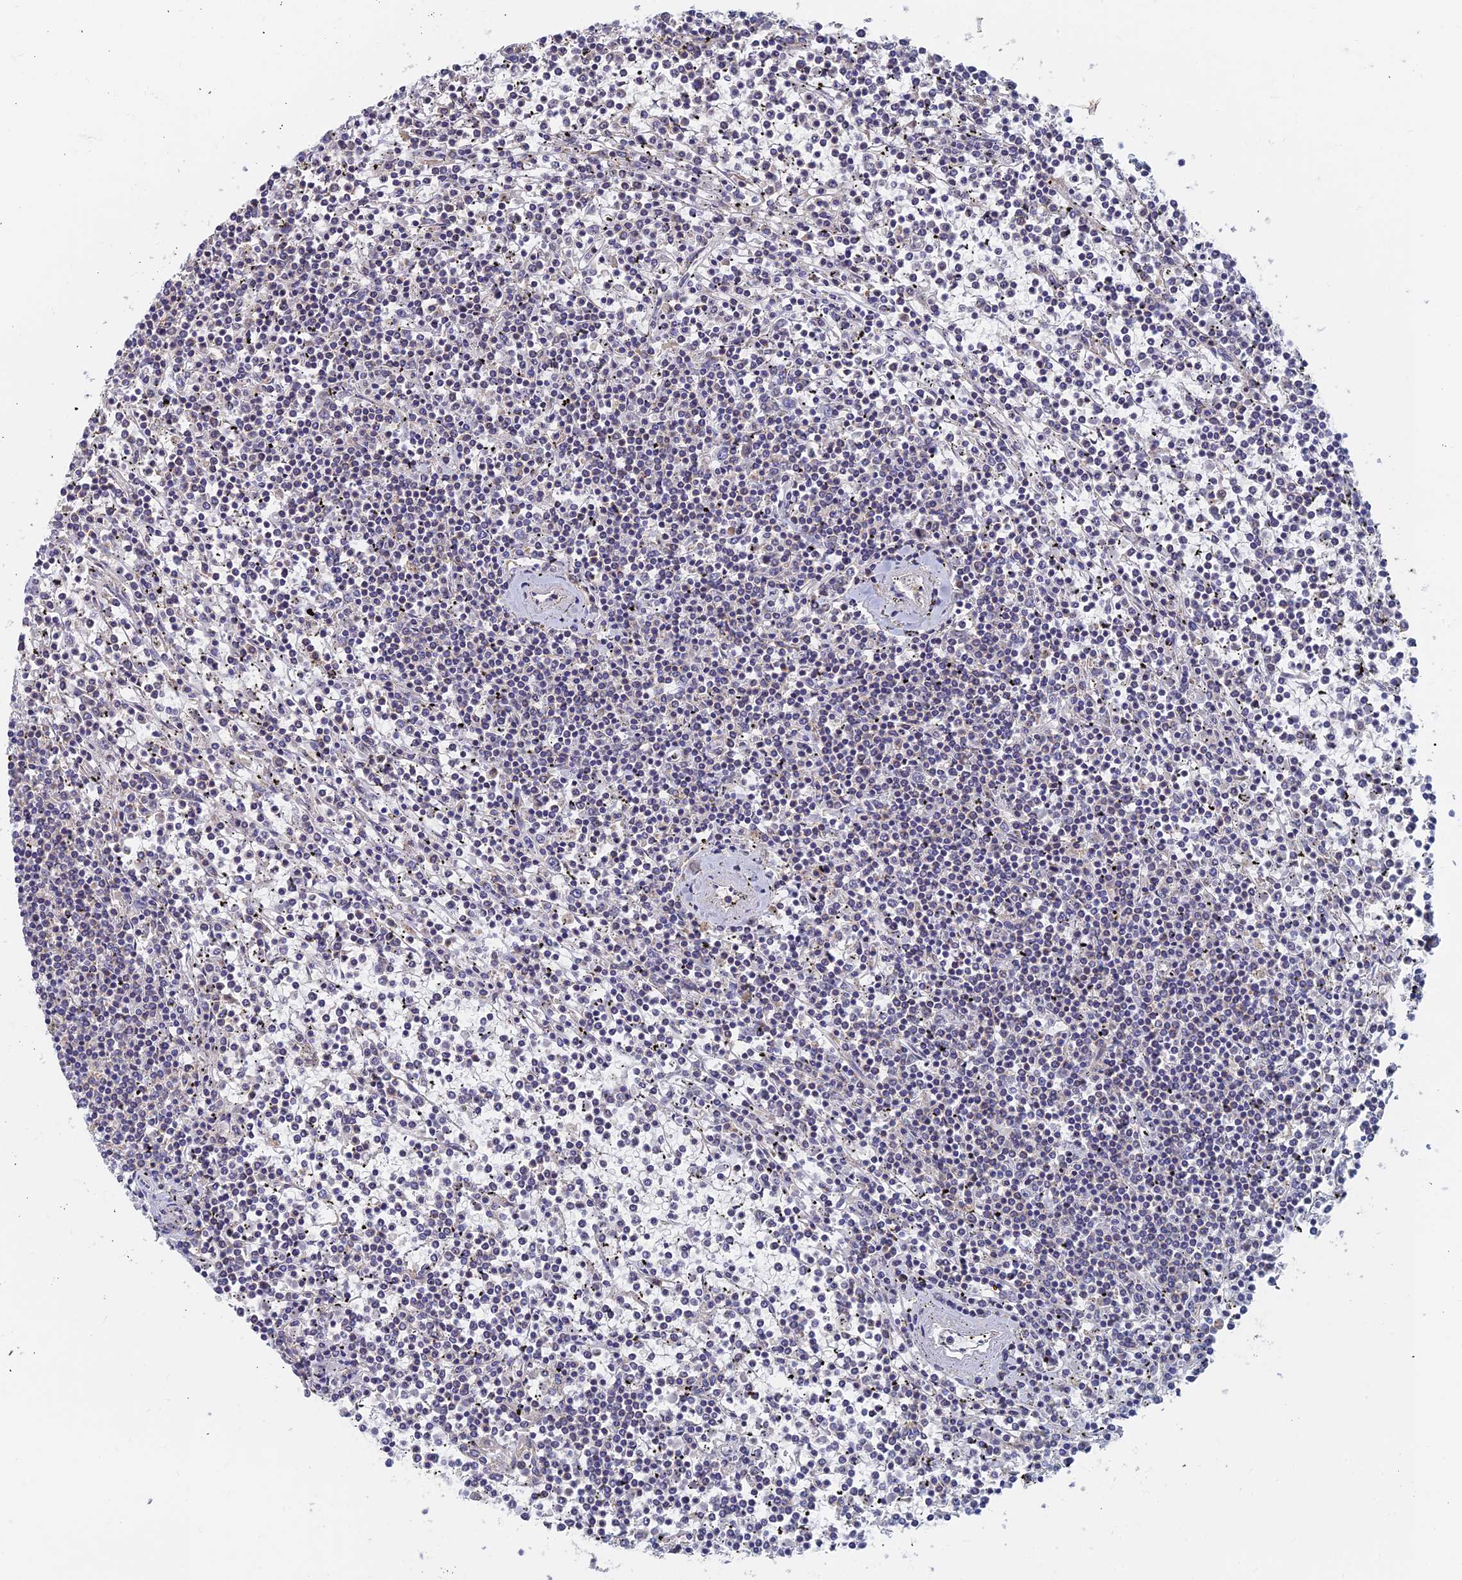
{"staining": {"intensity": "negative", "quantity": "none", "location": "none"}, "tissue": "lymphoma", "cell_type": "Tumor cells", "image_type": "cancer", "snomed": [{"axis": "morphology", "description": "Malignant lymphoma, non-Hodgkin's type, Low grade"}, {"axis": "topography", "description": "Spleen"}], "caption": "Immunohistochemistry (IHC) of human low-grade malignant lymphoma, non-Hodgkin's type shows no positivity in tumor cells.", "gene": "TMEM44", "patient": {"sex": "female", "age": 19}}